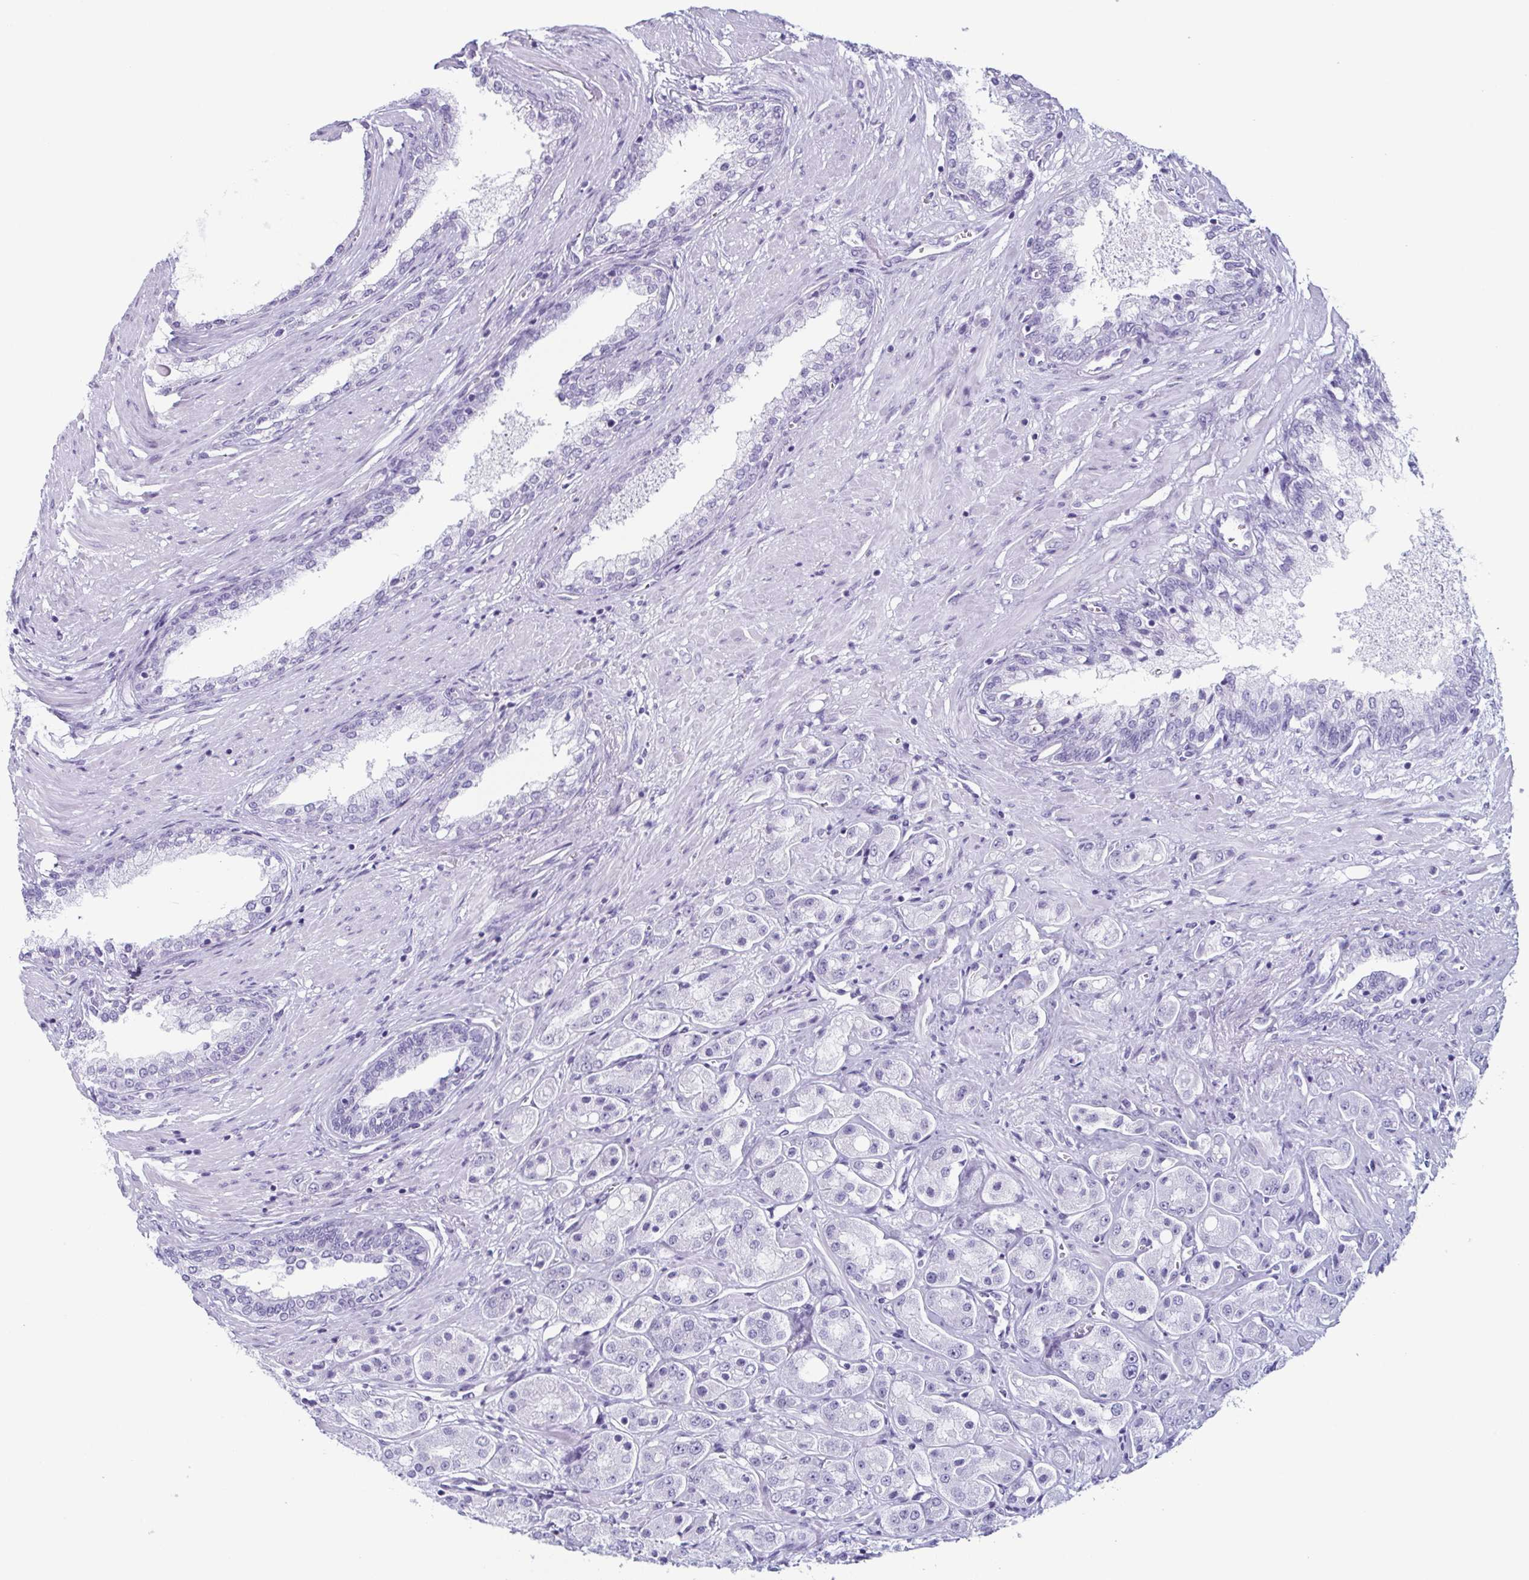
{"staining": {"intensity": "negative", "quantity": "none", "location": "none"}, "tissue": "prostate cancer", "cell_type": "Tumor cells", "image_type": "cancer", "snomed": [{"axis": "morphology", "description": "Adenocarcinoma, High grade"}, {"axis": "topography", "description": "Prostate"}], "caption": "The histopathology image displays no significant expression in tumor cells of adenocarcinoma (high-grade) (prostate).", "gene": "ENKUR", "patient": {"sex": "male", "age": 67}}